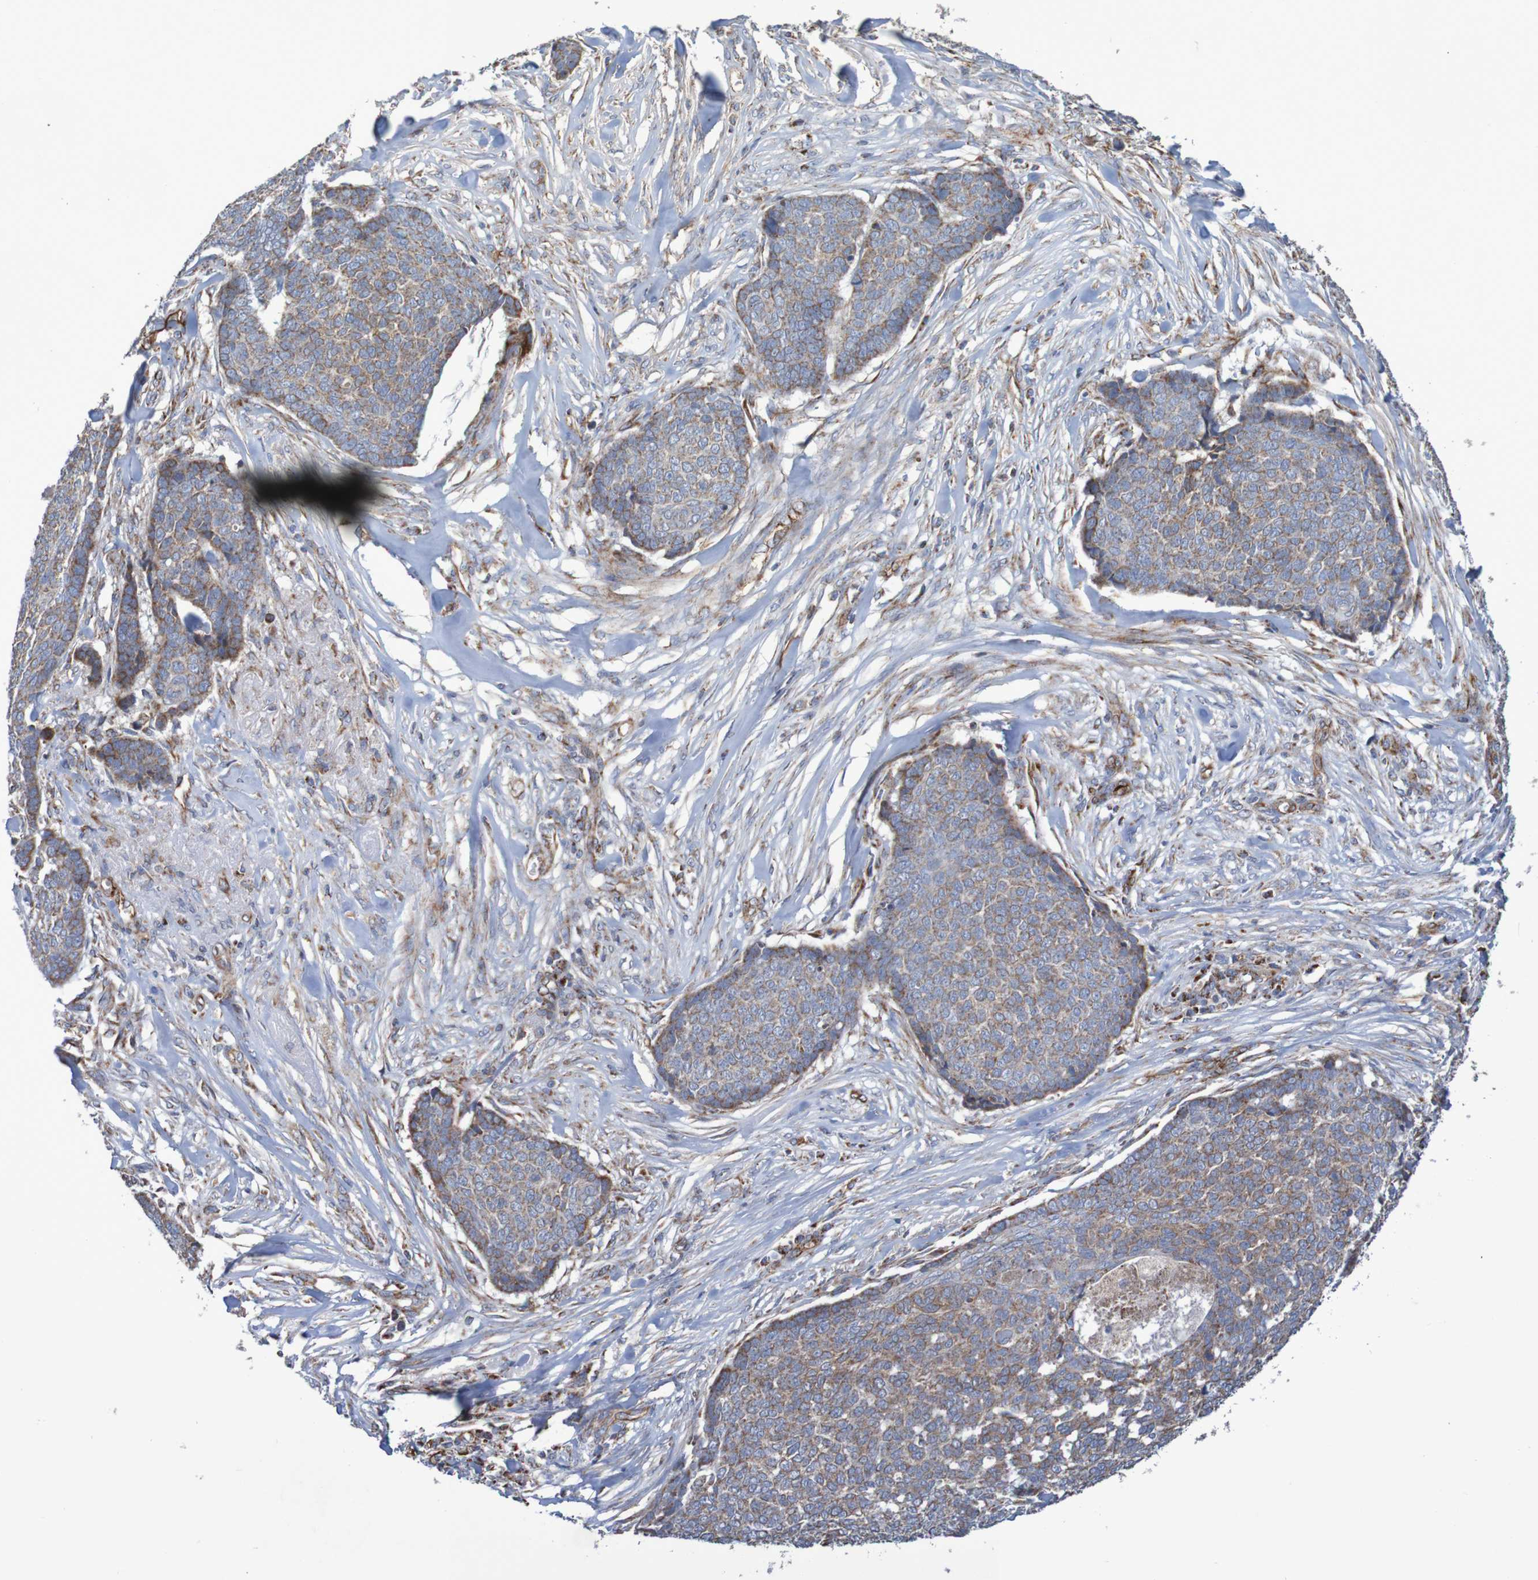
{"staining": {"intensity": "moderate", "quantity": ">75%", "location": "cytoplasmic/membranous"}, "tissue": "skin cancer", "cell_type": "Tumor cells", "image_type": "cancer", "snomed": [{"axis": "morphology", "description": "Basal cell carcinoma"}, {"axis": "topography", "description": "Skin"}], "caption": "A brown stain shows moderate cytoplasmic/membranous positivity of a protein in human basal cell carcinoma (skin) tumor cells. Immunohistochemistry stains the protein of interest in brown and the nuclei are stained blue.", "gene": "MMEL1", "patient": {"sex": "male", "age": 84}}